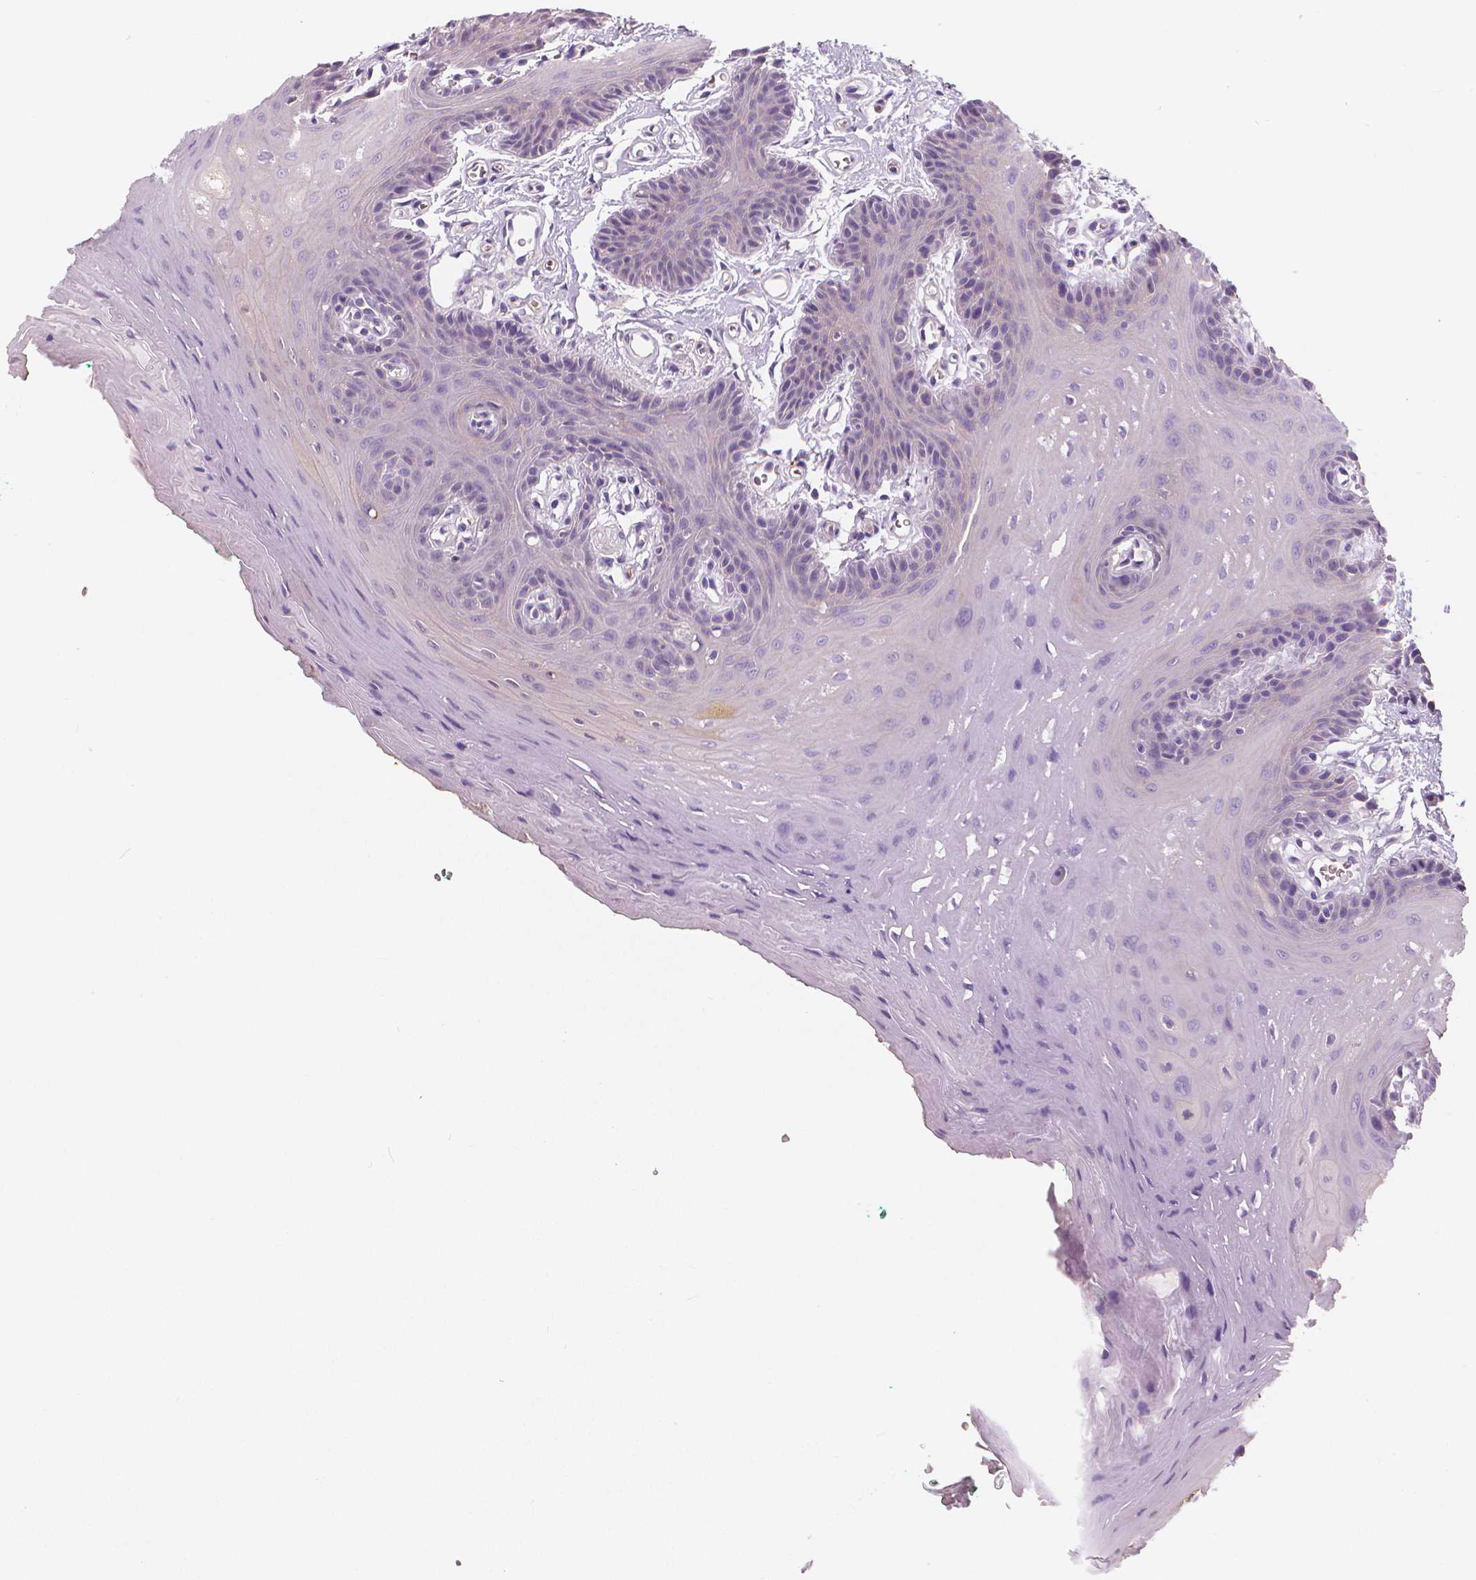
{"staining": {"intensity": "weak", "quantity": "<25%", "location": "cytoplasmic/membranous"}, "tissue": "oral mucosa", "cell_type": "Squamous epithelial cells", "image_type": "normal", "snomed": [{"axis": "morphology", "description": "Normal tissue, NOS"}, {"axis": "morphology", "description": "Squamous cell carcinoma, NOS"}, {"axis": "topography", "description": "Oral tissue"}, {"axis": "topography", "description": "Head-Neck"}], "caption": "A high-resolution image shows immunohistochemistry (IHC) staining of benign oral mucosa, which exhibits no significant staining in squamous epithelial cells.", "gene": "APOA4", "patient": {"sex": "female", "age": 50}}